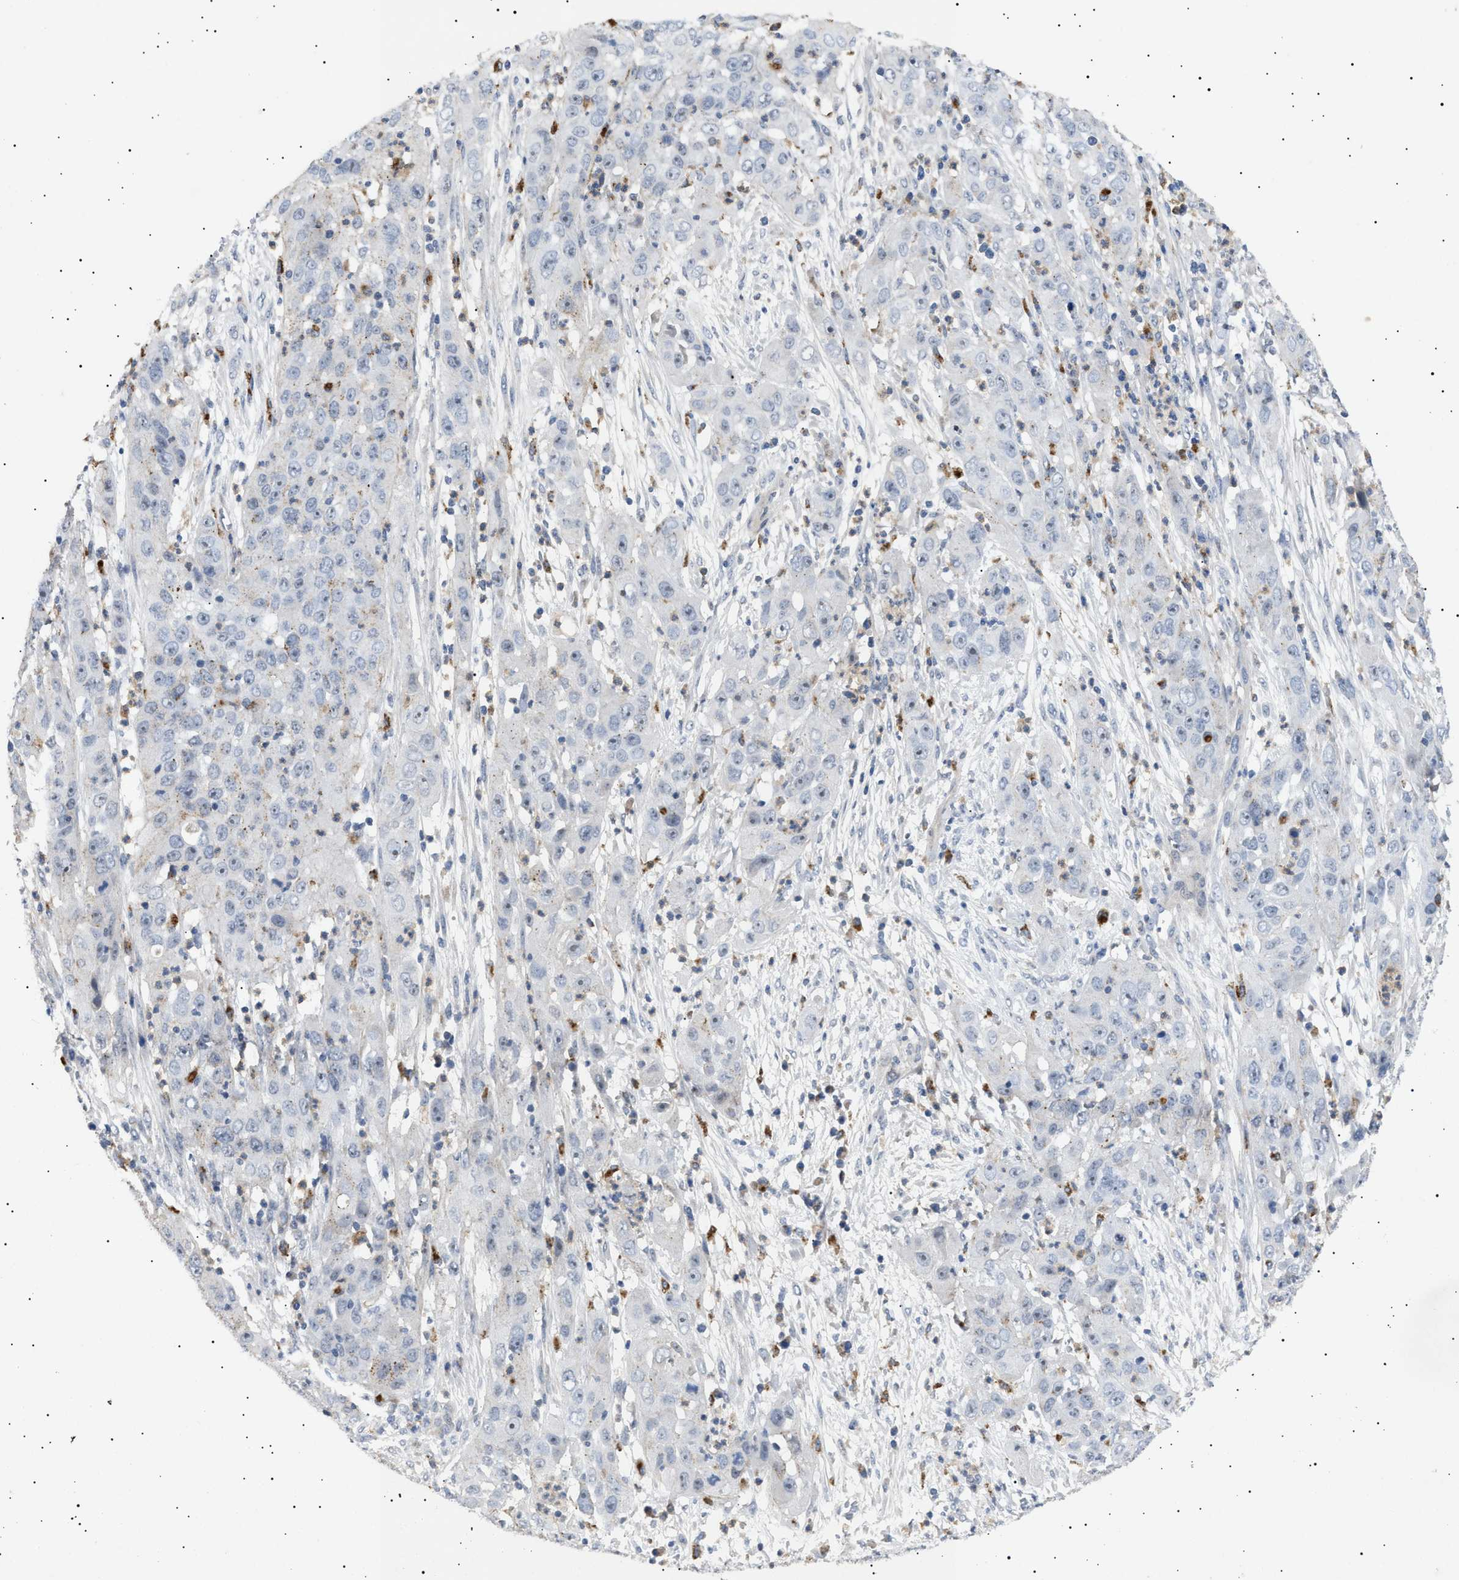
{"staining": {"intensity": "negative", "quantity": "none", "location": "none"}, "tissue": "cervical cancer", "cell_type": "Tumor cells", "image_type": "cancer", "snomed": [{"axis": "morphology", "description": "Squamous cell carcinoma, NOS"}, {"axis": "topography", "description": "Cervix"}], "caption": "An image of human cervical cancer is negative for staining in tumor cells.", "gene": "SIRT5", "patient": {"sex": "female", "age": 32}}